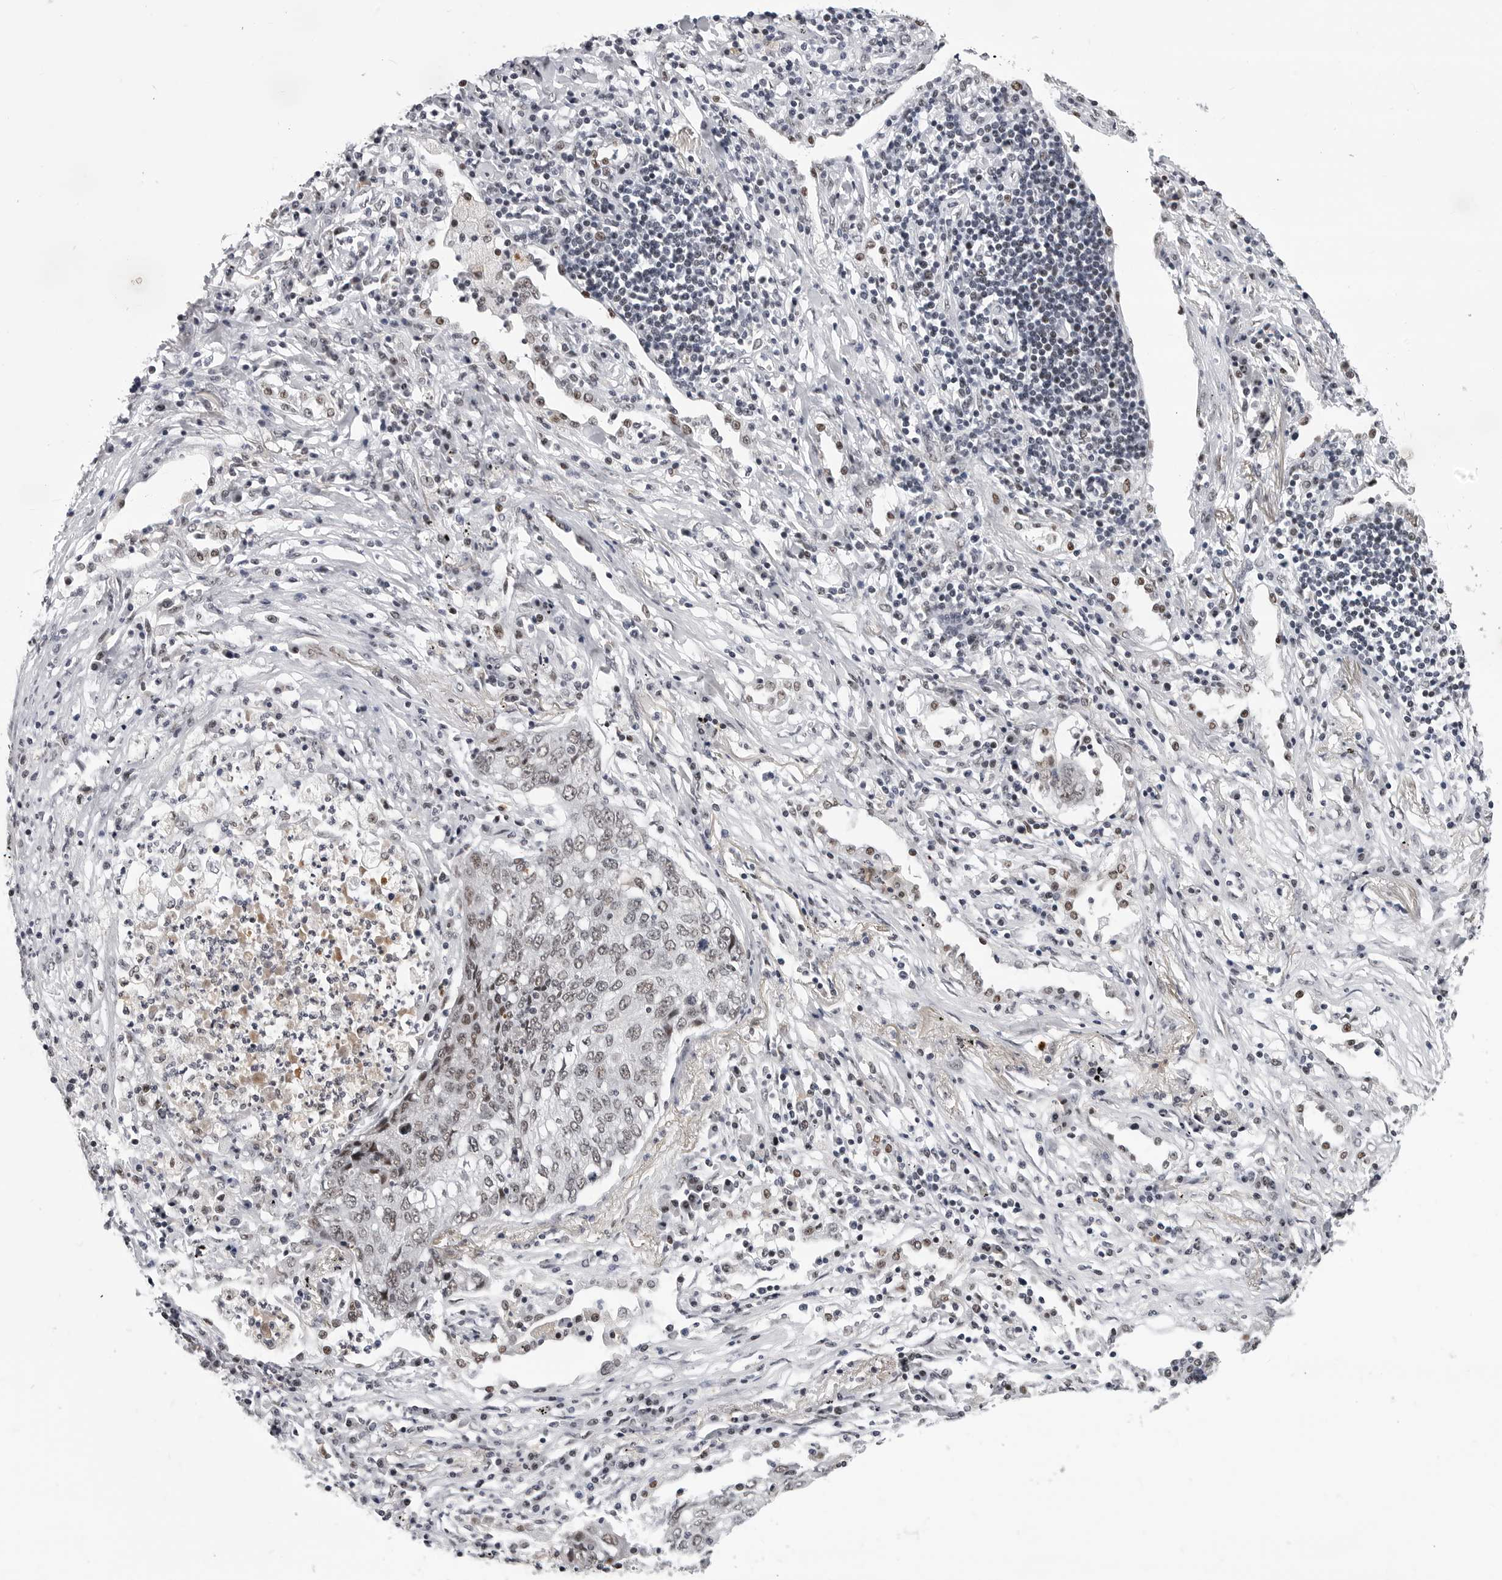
{"staining": {"intensity": "weak", "quantity": "25%-75%", "location": "nuclear"}, "tissue": "lung cancer", "cell_type": "Tumor cells", "image_type": "cancer", "snomed": [{"axis": "morphology", "description": "Squamous cell carcinoma, NOS"}, {"axis": "topography", "description": "Lung"}], "caption": "A high-resolution photomicrograph shows IHC staining of lung cancer, which displays weak nuclear staining in approximately 25%-75% of tumor cells.", "gene": "SF3B4", "patient": {"sex": "female", "age": 63}}